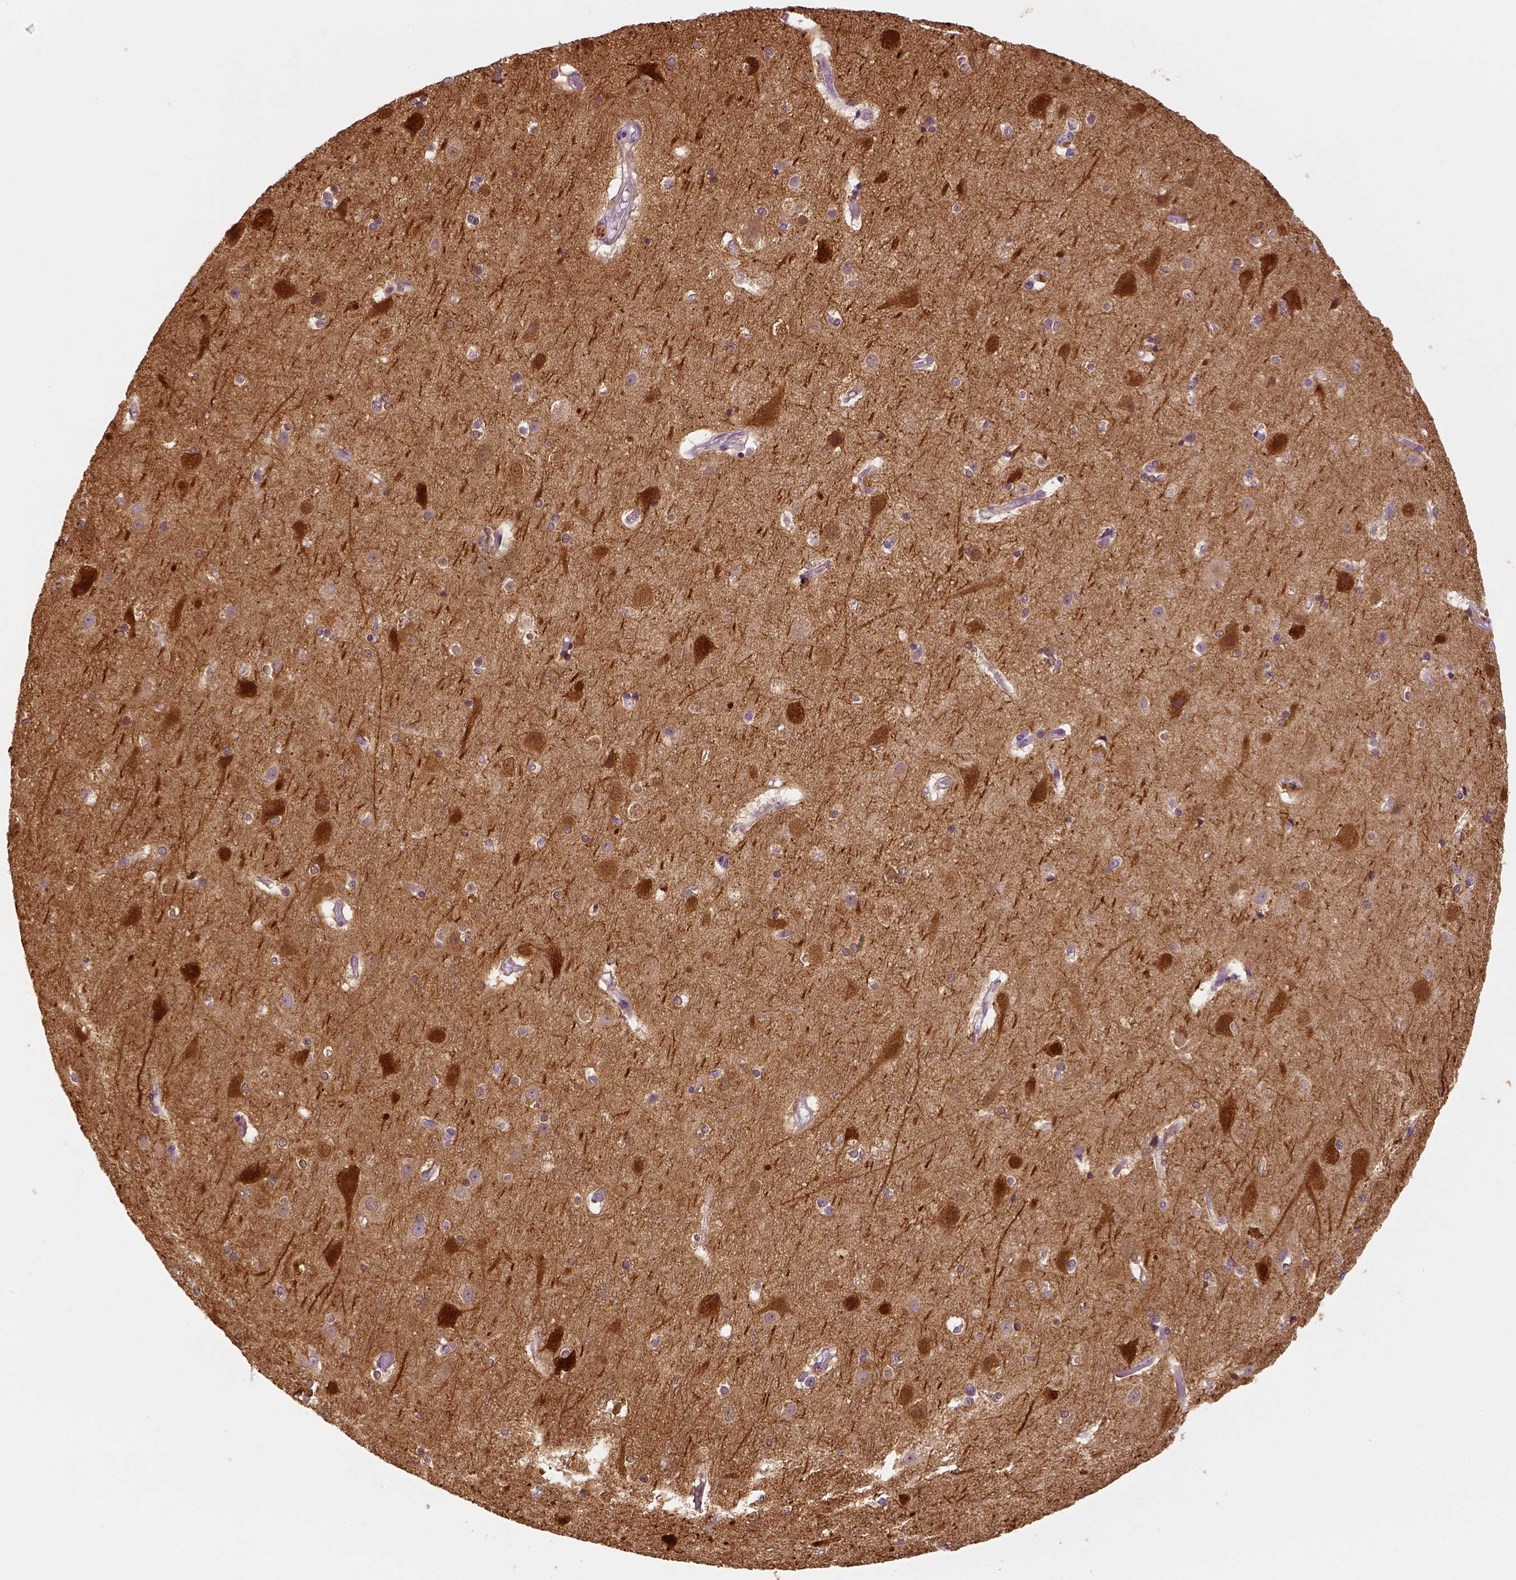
{"staining": {"intensity": "negative", "quantity": "none", "location": "none"}, "tissue": "cerebral cortex", "cell_type": "Endothelial cells", "image_type": "normal", "snomed": [{"axis": "morphology", "description": "Normal tissue, NOS"}, {"axis": "topography", "description": "Cerebral cortex"}], "caption": "This photomicrograph is of unremarkable cerebral cortex stained with immunohistochemistry to label a protein in brown with the nuclei are counter-stained blue. There is no expression in endothelial cells. (DAB (3,3'-diaminobenzidine) immunohistochemistry with hematoxylin counter stain).", "gene": "NECAB1", "patient": {"sex": "female", "age": 52}}